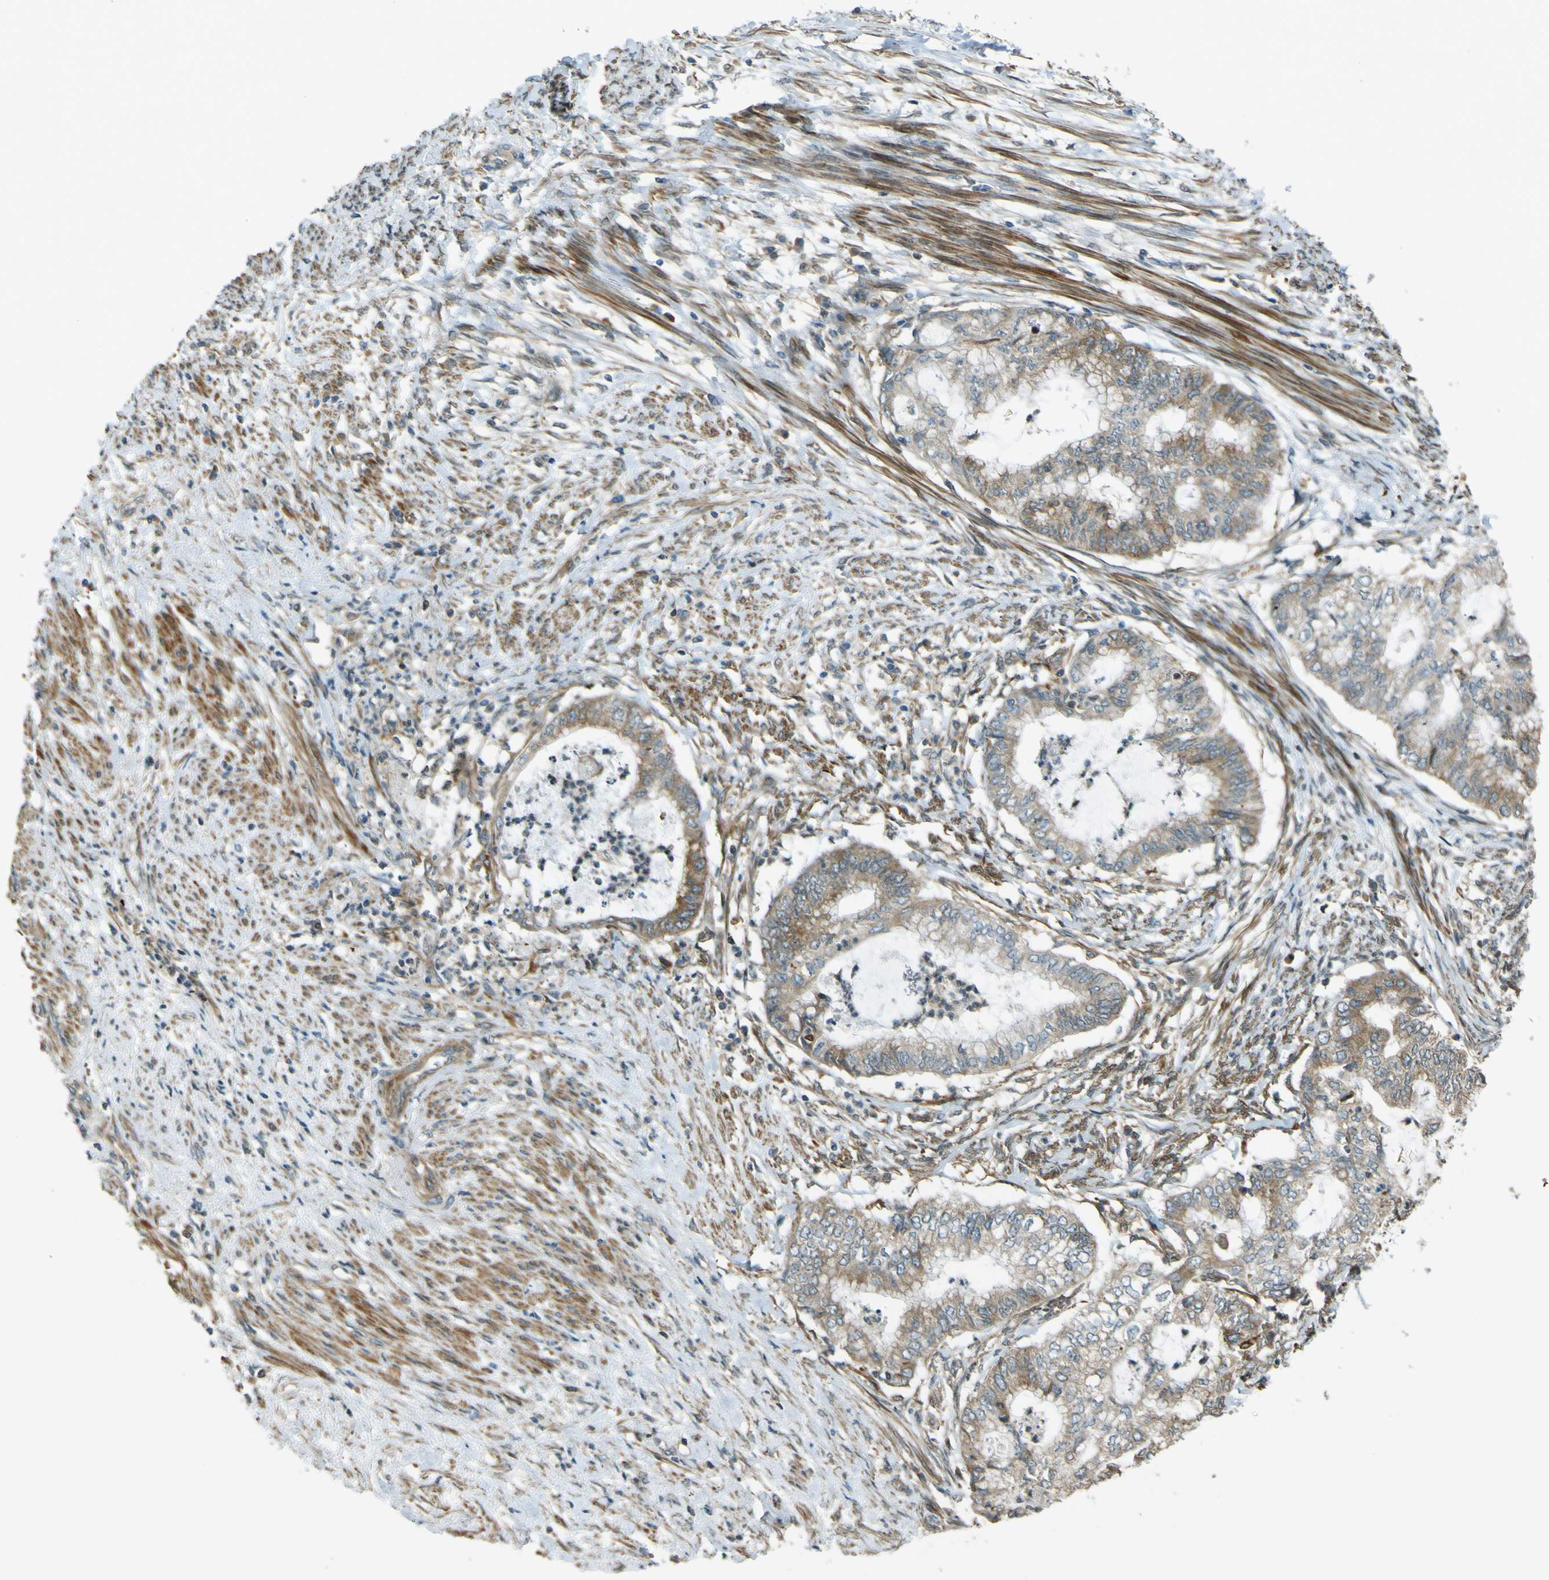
{"staining": {"intensity": "weak", "quantity": ">75%", "location": "cytoplasmic/membranous"}, "tissue": "endometrial cancer", "cell_type": "Tumor cells", "image_type": "cancer", "snomed": [{"axis": "morphology", "description": "Necrosis, NOS"}, {"axis": "morphology", "description": "Adenocarcinoma, NOS"}, {"axis": "topography", "description": "Endometrium"}], "caption": "Brown immunohistochemical staining in human endometrial cancer exhibits weak cytoplasmic/membranous staining in about >75% of tumor cells.", "gene": "LPCAT1", "patient": {"sex": "female", "age": 79}}